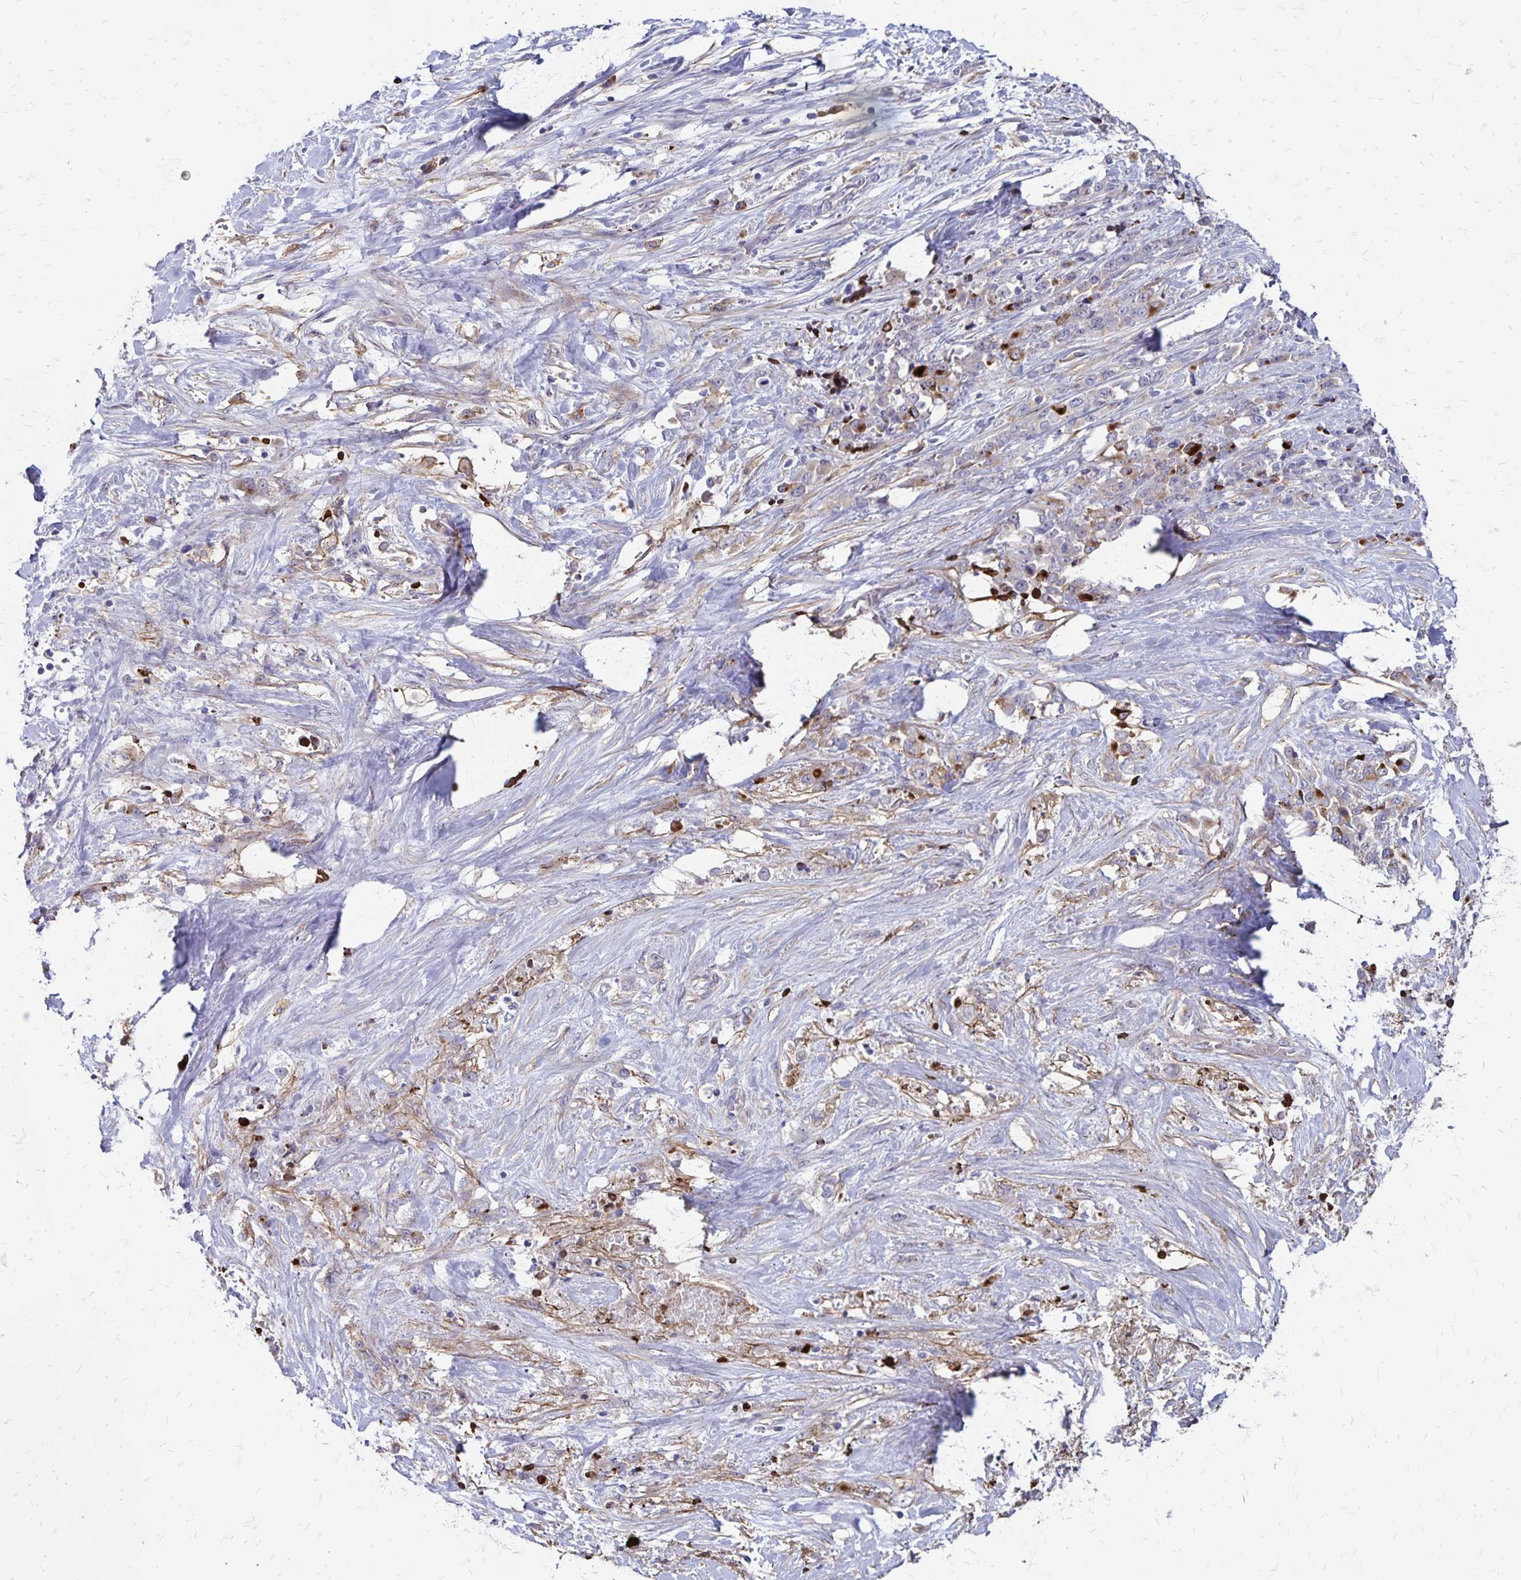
{"staining": {"intensity": "strong", "quantity": "<25%", "location": "cytoplasmic/membranous"}, "tissue": "stomach cancer", "cell_type": "Tumor cells", "image_type": "cancer", "snomed": [{"axis": "morphology", "description": "Adenocarcinoma, NOS"}, {"axis": "topography", "description": "Stomach"}], "caption": "Immunohistochemistry (DAB) staining of human stomach cancer (adenocarcinoma) exhibits strong cytoplasmic/membranous protein staining in approximately <25% of tumor cells.", "gene": "TNS3", "patient": {"sex": "female", "age": 76}}